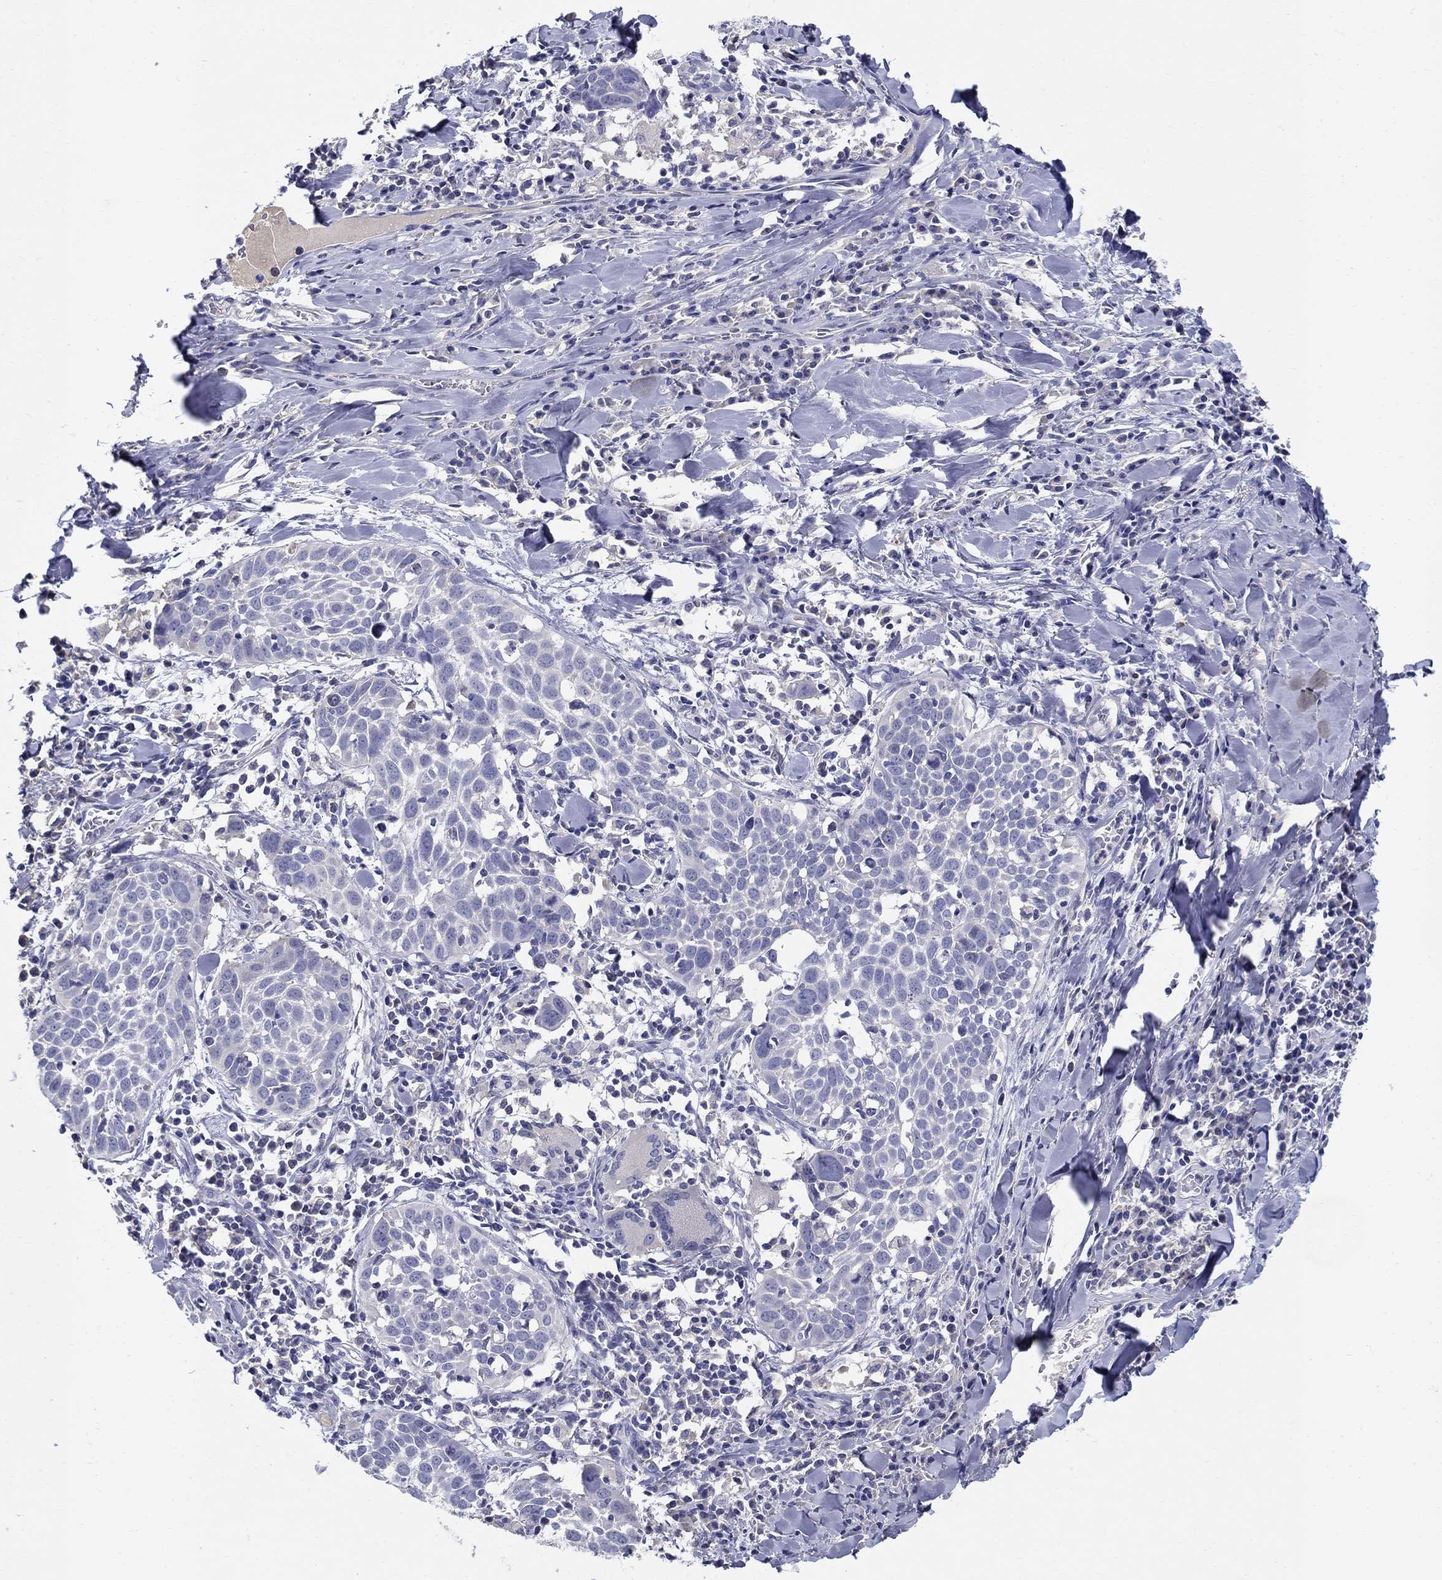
{"staining": {"intensity": "negative", "quantity": "none", "location": "none"}, "tissue": "lung cancer", "cell_type": "Tumor cells", "image_type": "cancer", "snomed": [{"axis": "morphology", "description": "Squamous cell carcinoma, NOS"}, {"axis": "topography", "description": "Lung"}], "caption": "IHC of lung cancer (squamous cell carcinoma) reveals no expression in tumor cells.", "gene": "CRYGD", "patient": {"sex": "male", "age": 57}}